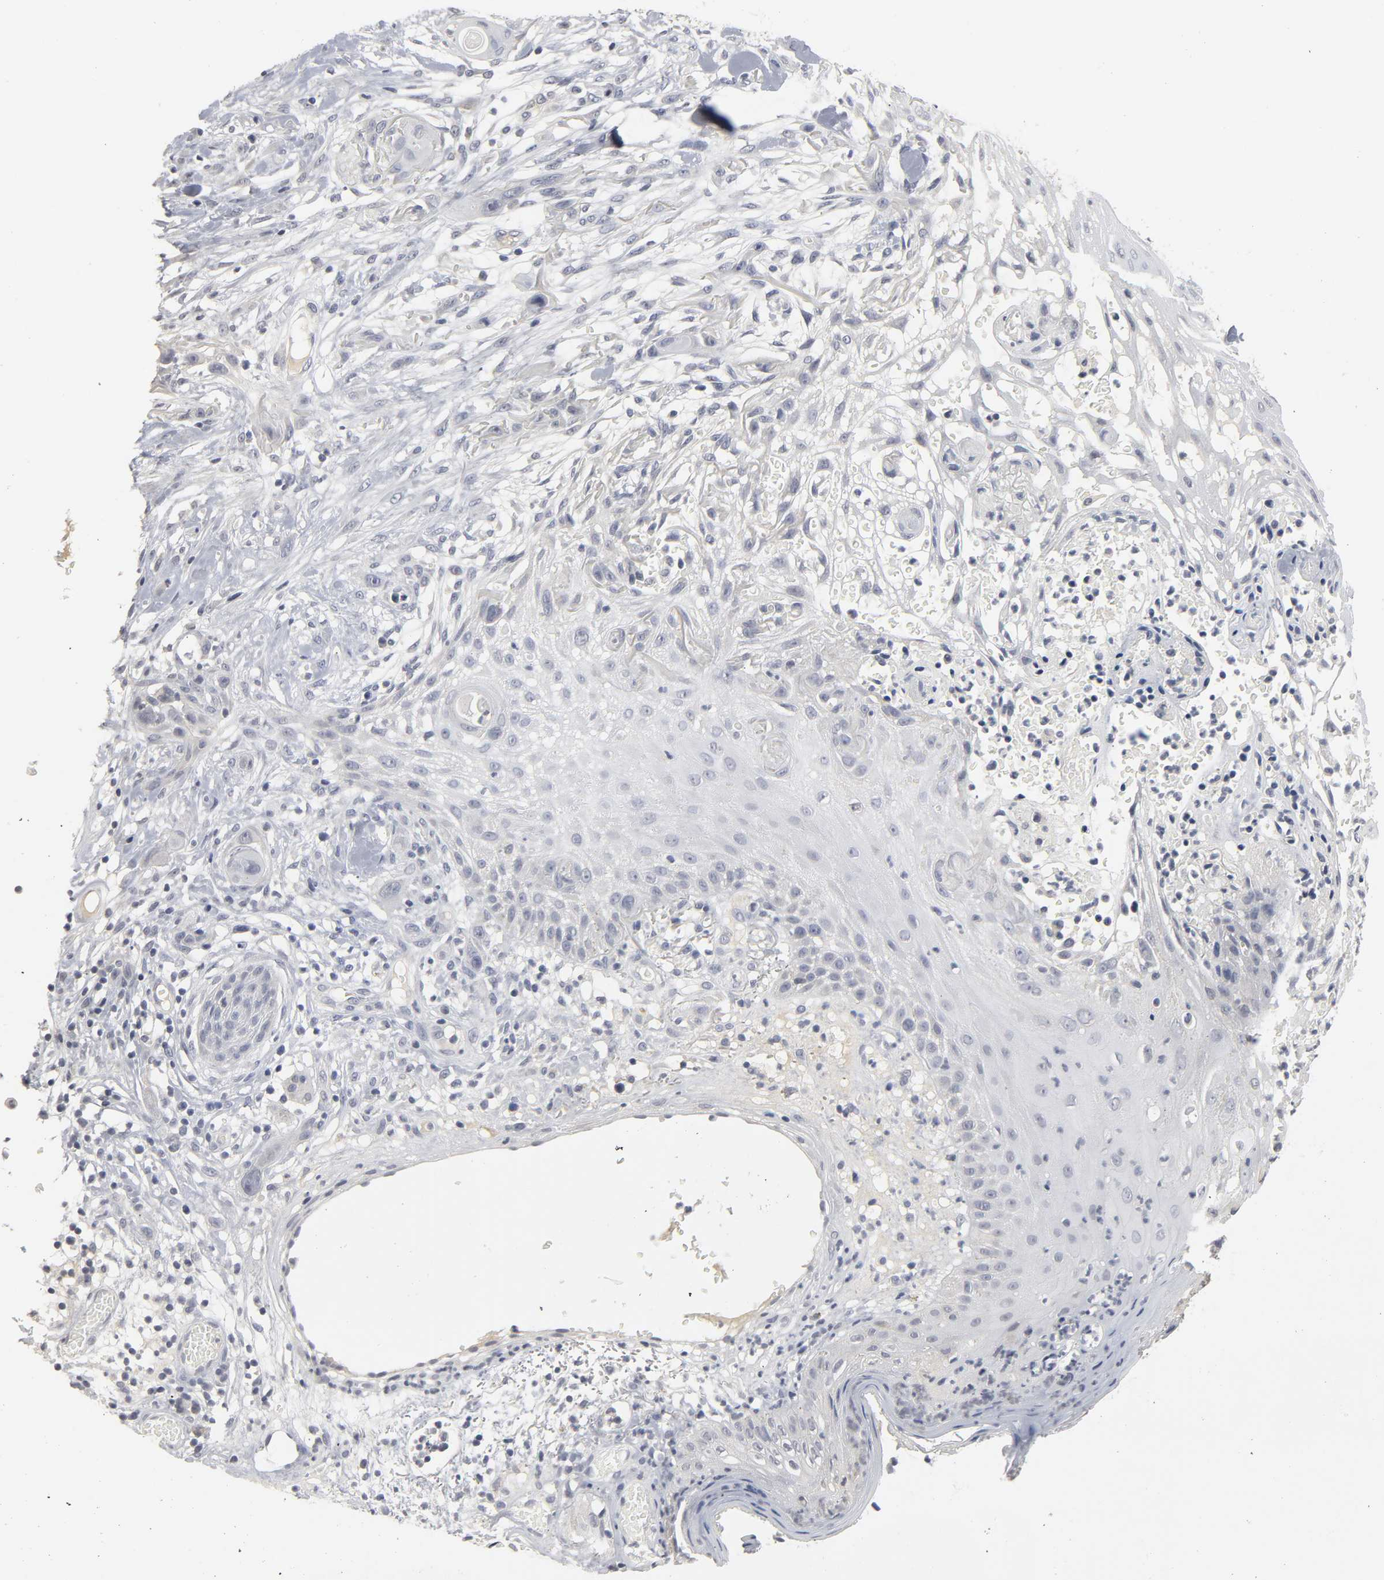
{"staining": {"intensity": "negative", "quantity": "none", "location": "none"}, "tissue": "skin cancer", "cell_type": "Tumor cells", "image_type": "cancer", "snomed": [{"axis": "morphology", "description": "Normal tissue, NOS"}, {"axis": "morphology", "description": "Squamous cell carcinoma, NOS"}, {"axis": "topography", "description": "Skin"}], "caption": "The micrograph shows no staining of tumor cells in skin cancer.", "gene": "TCAP", "patient": {"sex": "female", "age": 59}}